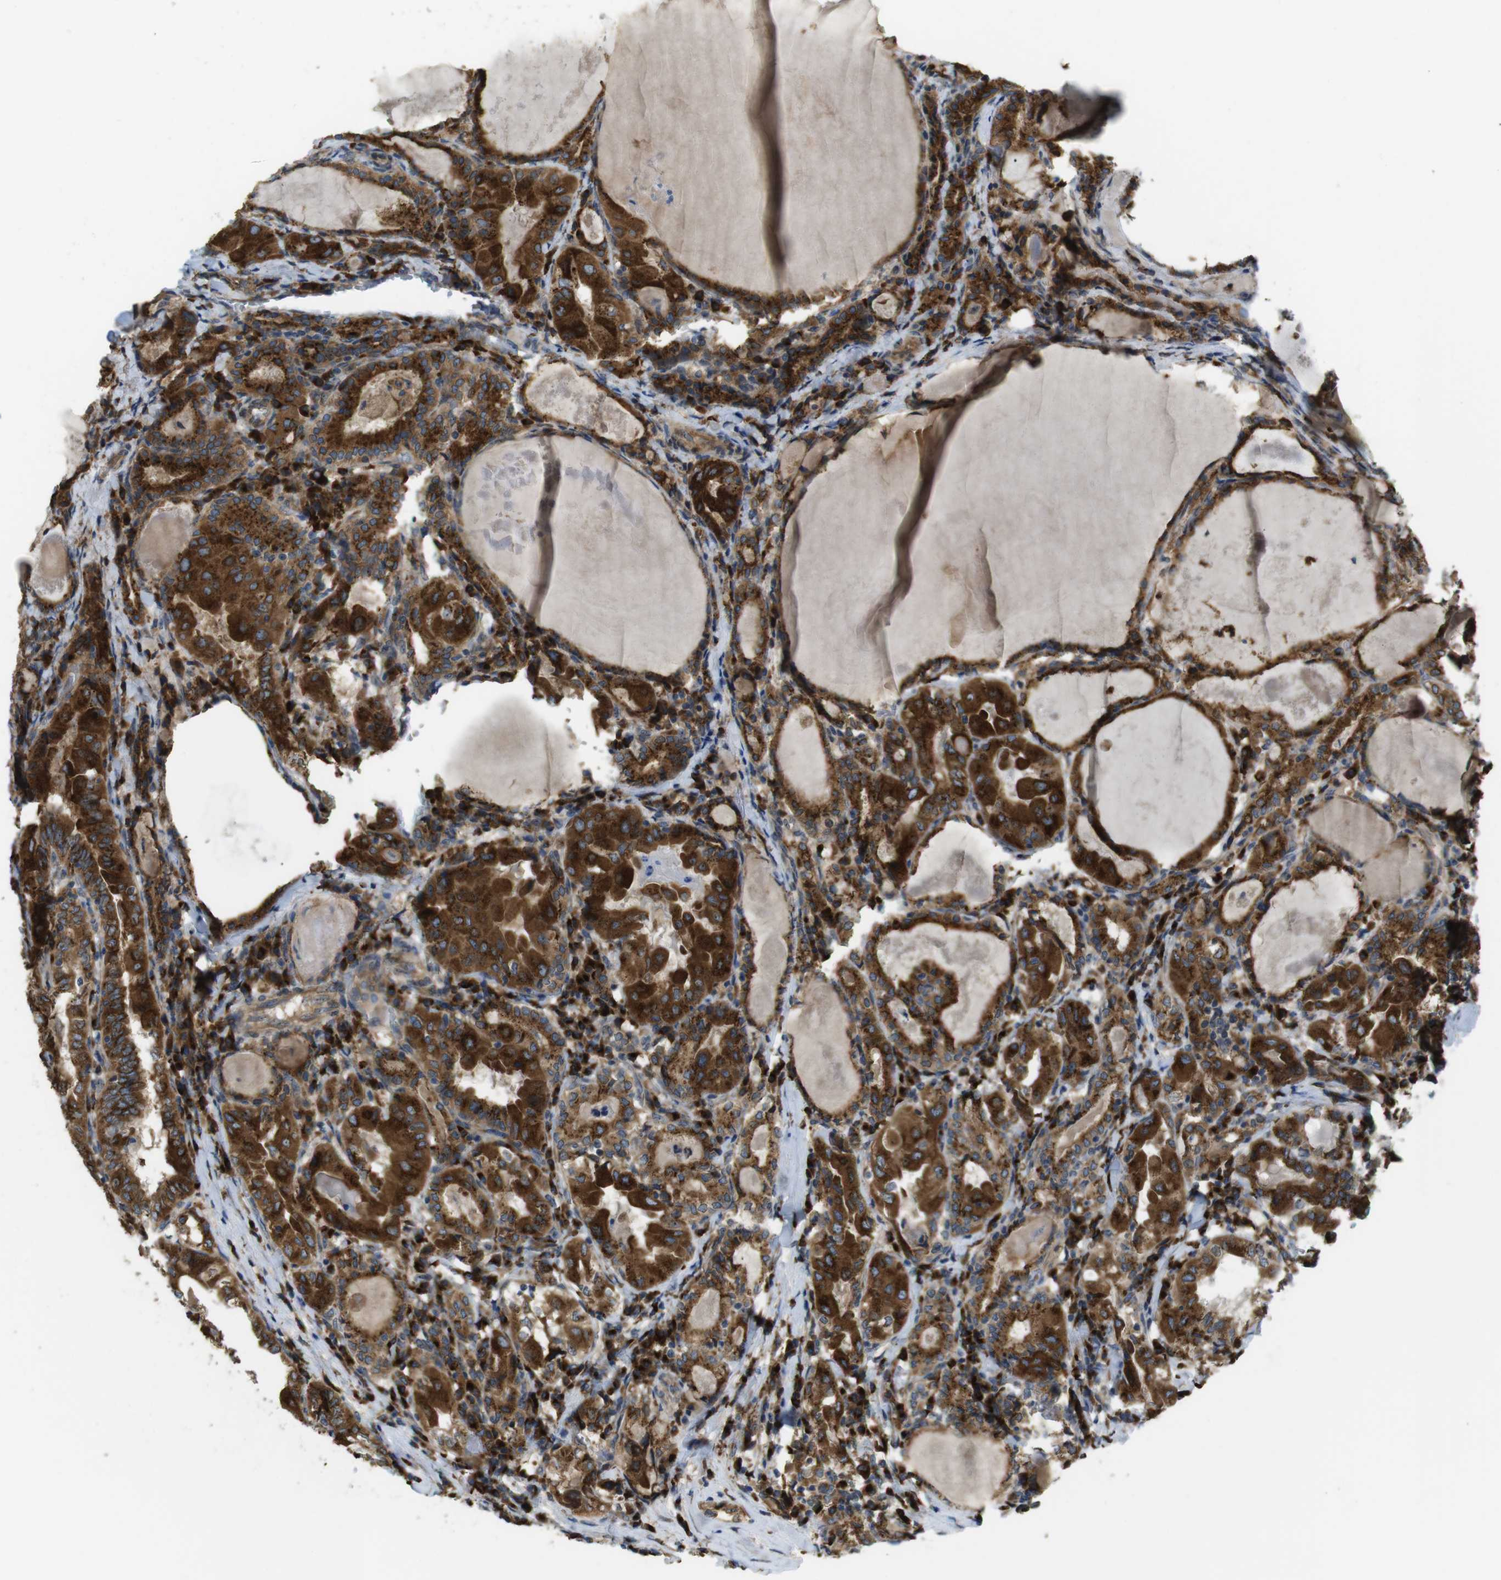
{"staining": {"intensity": "strong", "quantity": ">75%", "location": "cytoplasmic/membranous"}, "tissue": "thyroid cancer", "cell_type": "Tumor cells", "image_type": "cancer", "snomed": [{"axis": "morphology", "description": "Papillary adenocarcinoma, NOS"}, {"axis": "topography", "description": "Thyroid gland"}], "caption": "Strong cytoplasmic/membranous expression is identified in about >75% of tumor cells in thyroid cancer (papillary adenocarcinoma).", "gene": "TMEM143", "patient": {"sex": "female", "age": 42}}